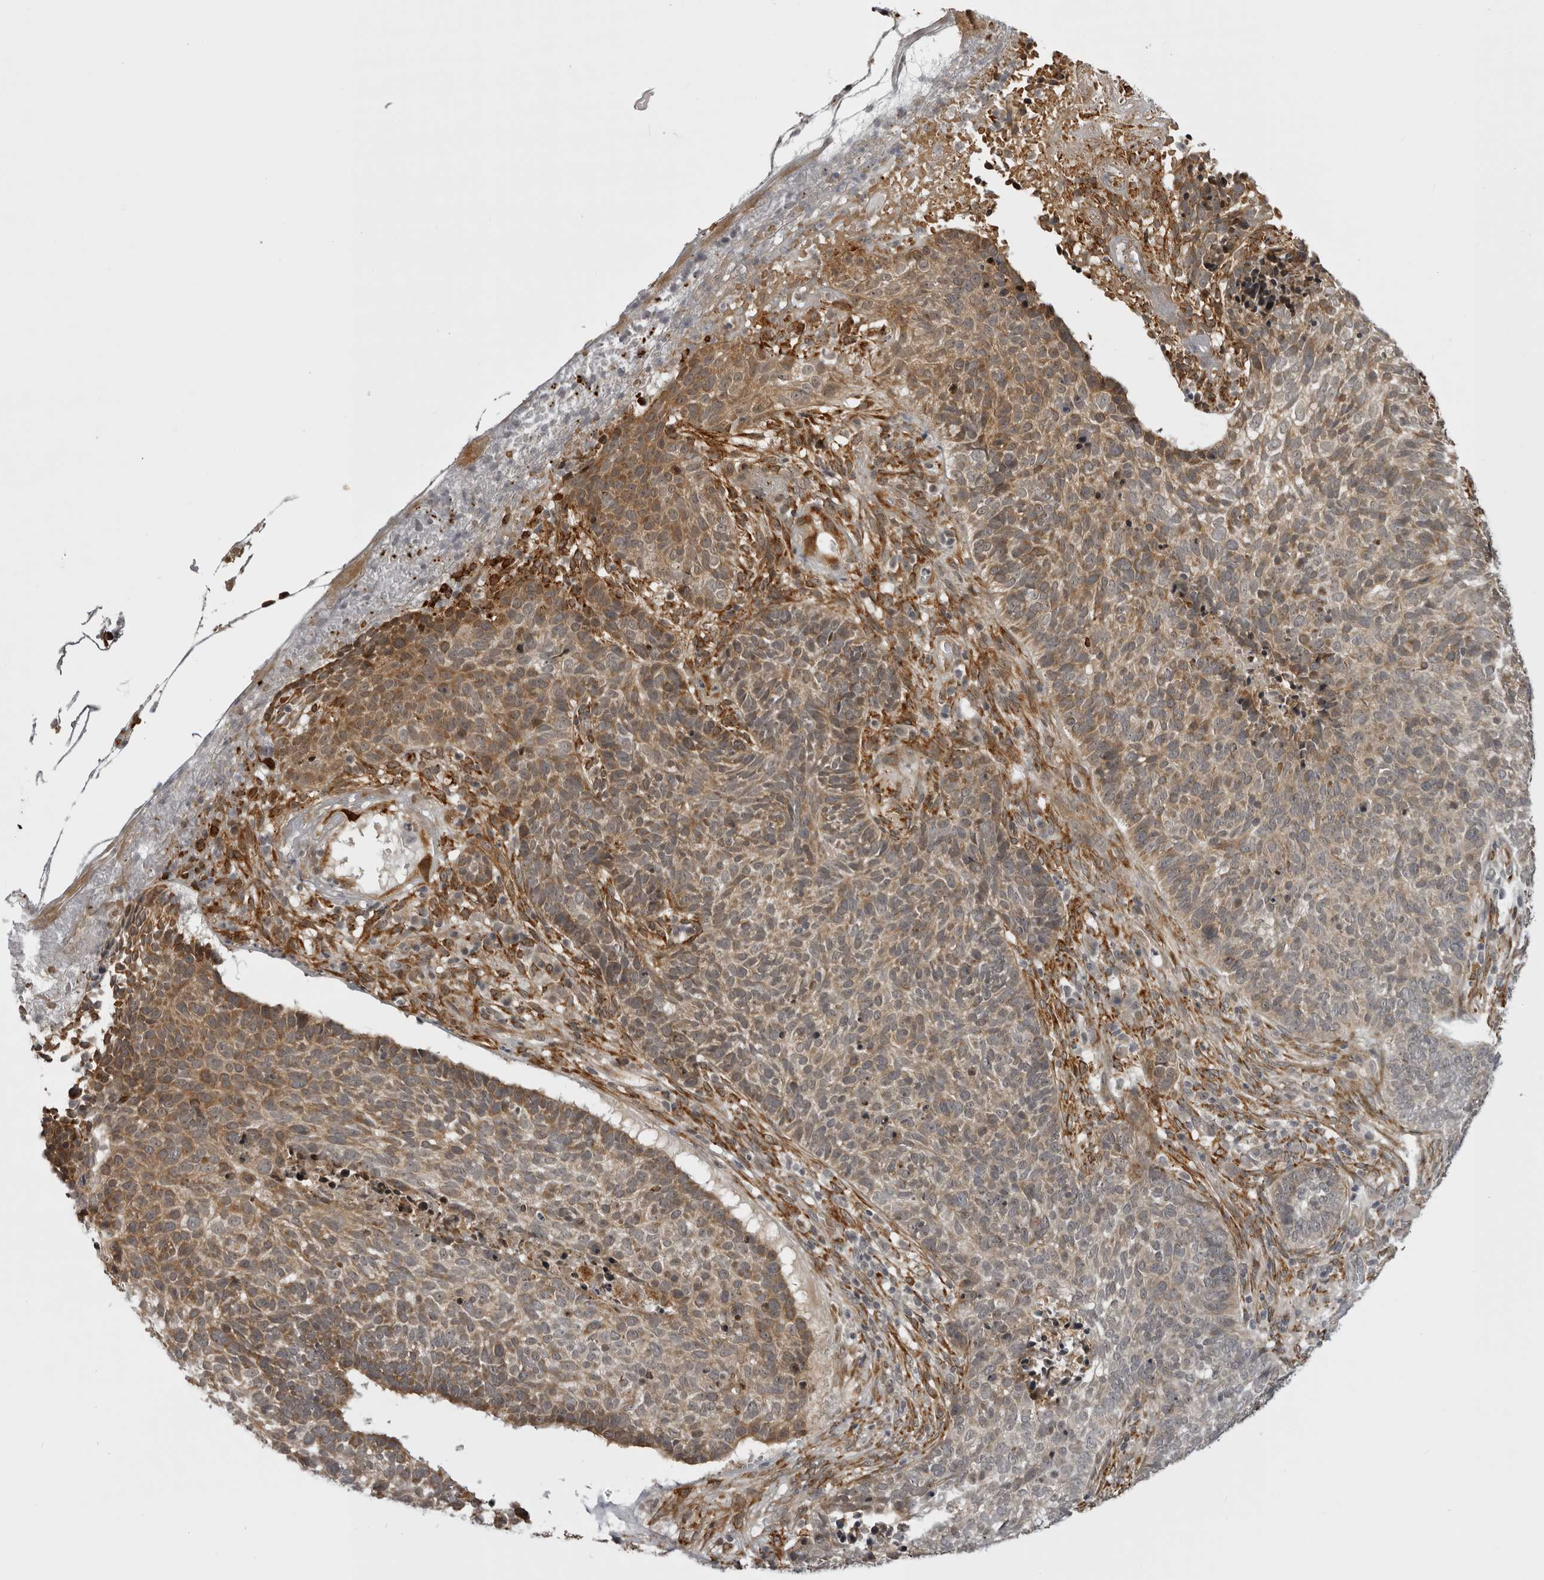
{"staining": {"intensity": "moderate", "quantity": "25%-75%", "location": "cytoplasmic/membranous"}, "tissue": "skin cancer", "cell_type": "Tumor cells", "image_type": "cancer", "snomed": [{"axis": "morphology", "description": "Basal cell carcinoma"}, {"axis": "topography", "description": "Skin"}], "caption": "Immunohistochemical staining of skin cancer (basal cell carcinoma) demonstrates medium levels of moderate cytoplasmic/membranous positivity in approximately 25%-75% of tumor cells. (IHC, brightfield microscopy, high magnification).", "gene": "DNAH14", "patient": {"sex": "male", "age": 85}}